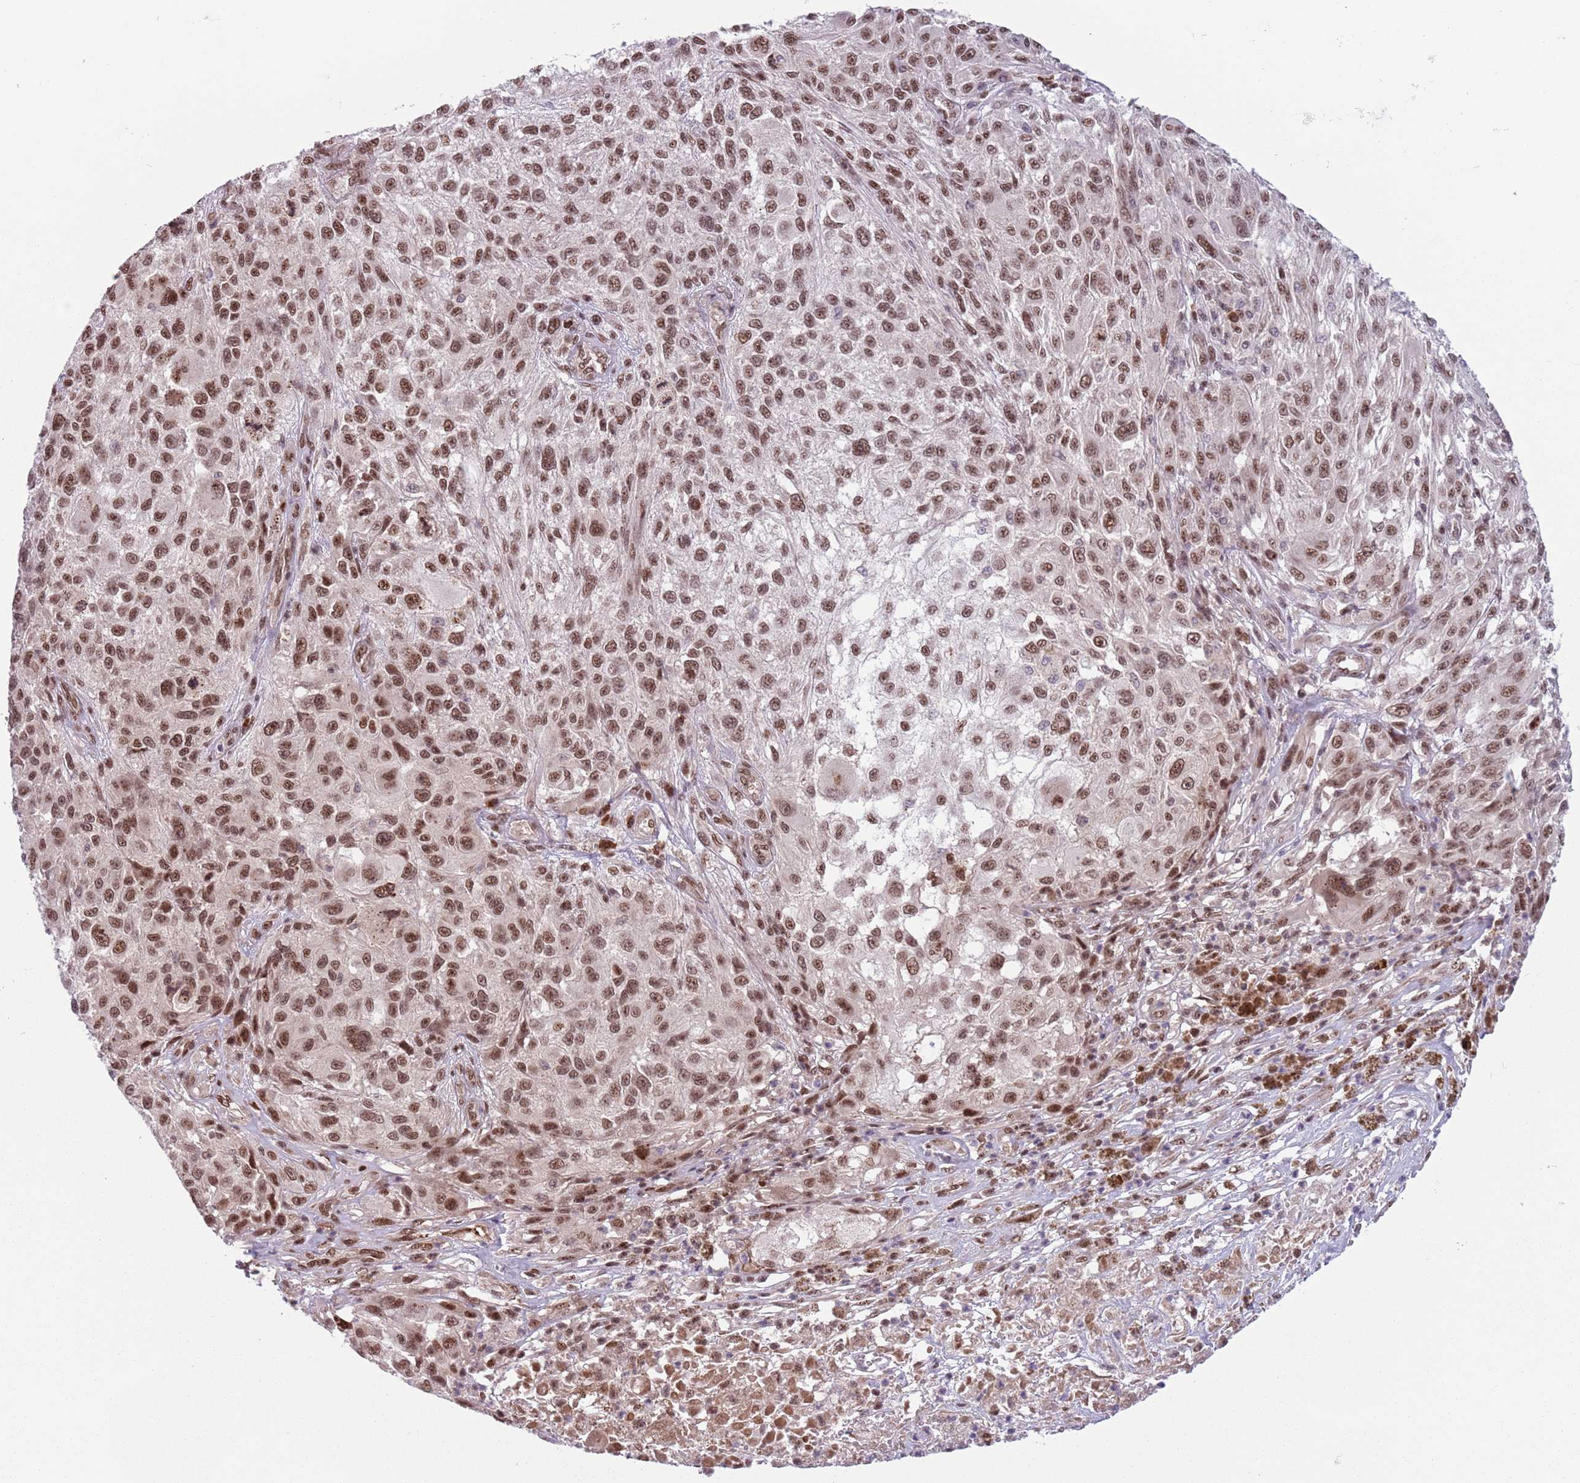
{"staining": {"intensity": "moderate", "quantity": ">75%", "location": "nuclear"}, "tissue": "melanoma", "cell_type": "Tumor cells", "image_type": "cancer", "snomed": [{"axis": "morphology", "description": "Normal morphology"}, {"axis": "morphology", "description": "Malignant melanoma, NOS"}, {"axis": "topography", "description": "Skin"}], "caption": "The micrograph exhibits a brown stain indicating the presence of a protein in the nuclear of tumor cells in melanoma.", "gene": "SIPA1L3", "patient": {"sex": "female", "age": 72}}